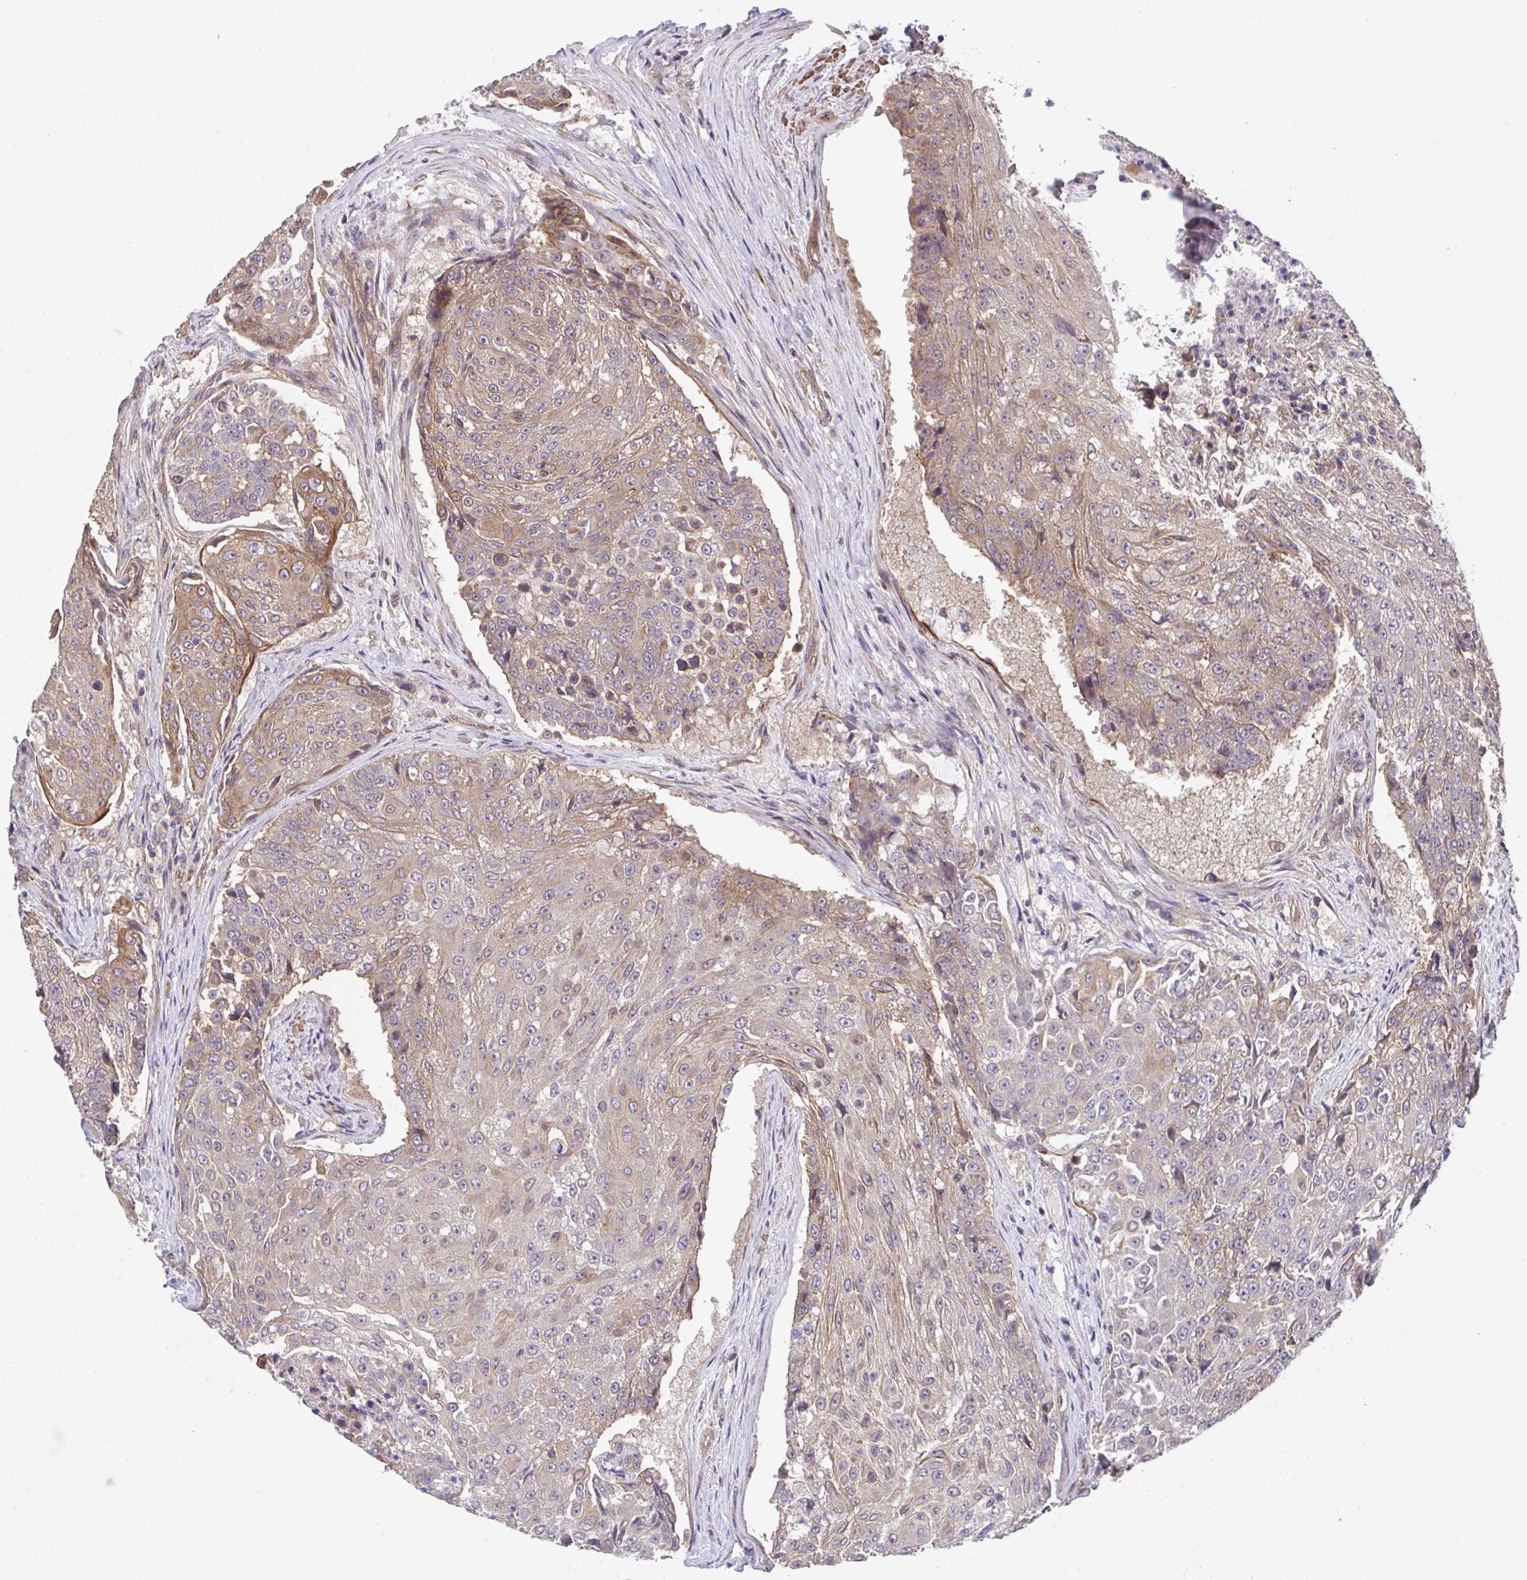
{"staining": {"intensity": "moderate", "quantity": ">75%", "location": "cytoplasmic/membranous"}, "tissue": "urothelial cancer", "cell_type": "Tumor cells", "image_type": "cancer", "snomed": [{"axis": "morphology", "description": "Urothelial carcinoma, High grade"}, {"axis": "topography", "description": "Urinary bladder"}], "caption": "Tumor cells reveal moderate cytoplasmic/membranous expression in about >75% of cells in high-grade urothelial carcinoma.", "gene": "ZNF696", "patient": {"sex": "female", "age": 63}}